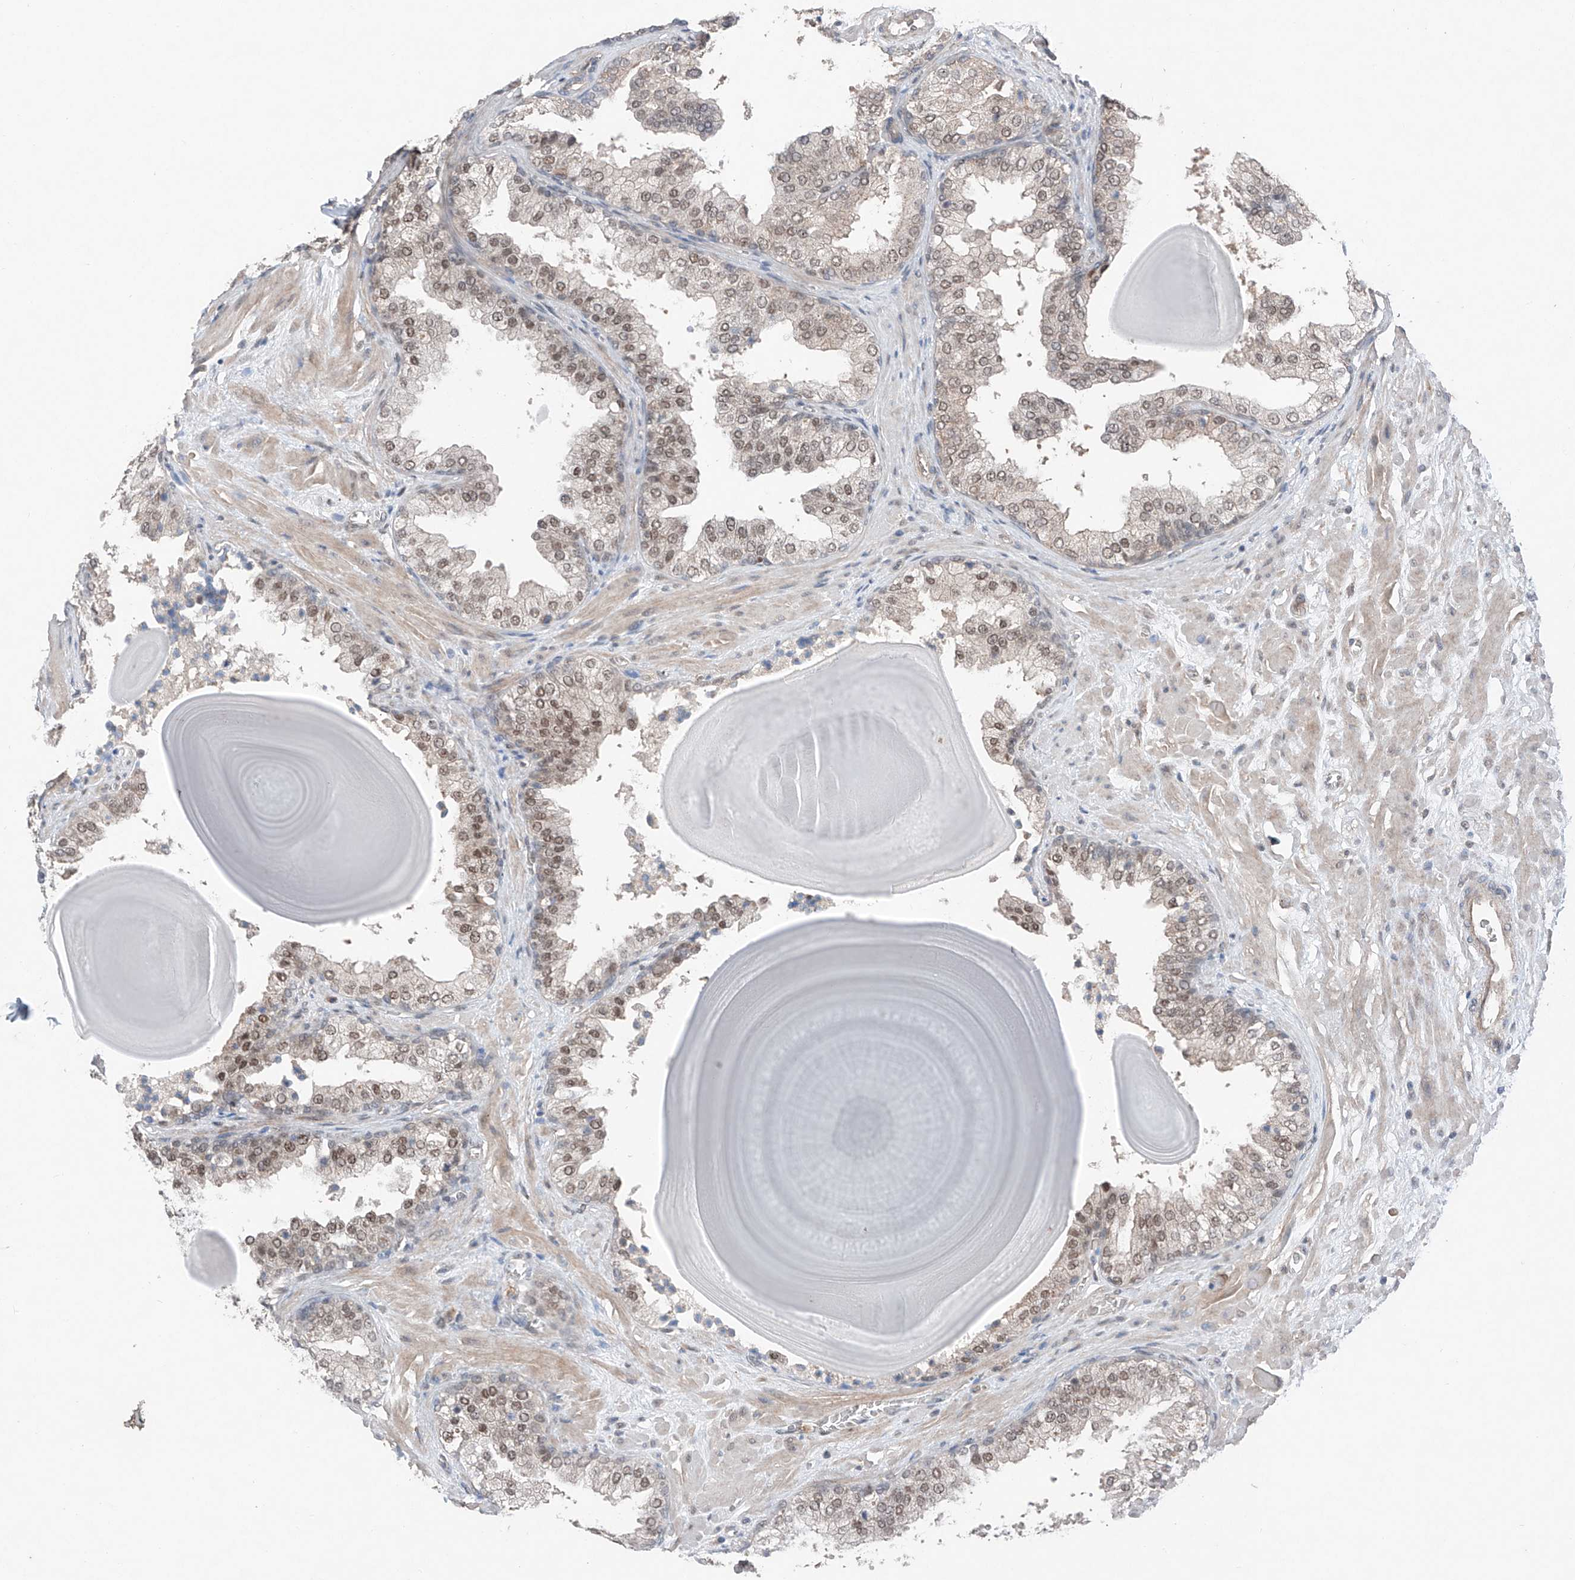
{"staining": {"intensity": "moderate", "quantity": ">75%", "location": "nuclear"}, "tissue": "prostate", "cell_type": "Glandular cells", "image_type": "normal", "snomed": [{"axis": "morphology", "description": "Normal tissue, NOS"}, {"axis": "topography", "description": "Prostate"}], "caption": "Immunohistochemical staining of normal human prostate demonstrates moderate nuclear protein staining in approximately >75% of glandular cells.", "gene": "TBX4", "patient": {"sex": "male", "age": 48}}